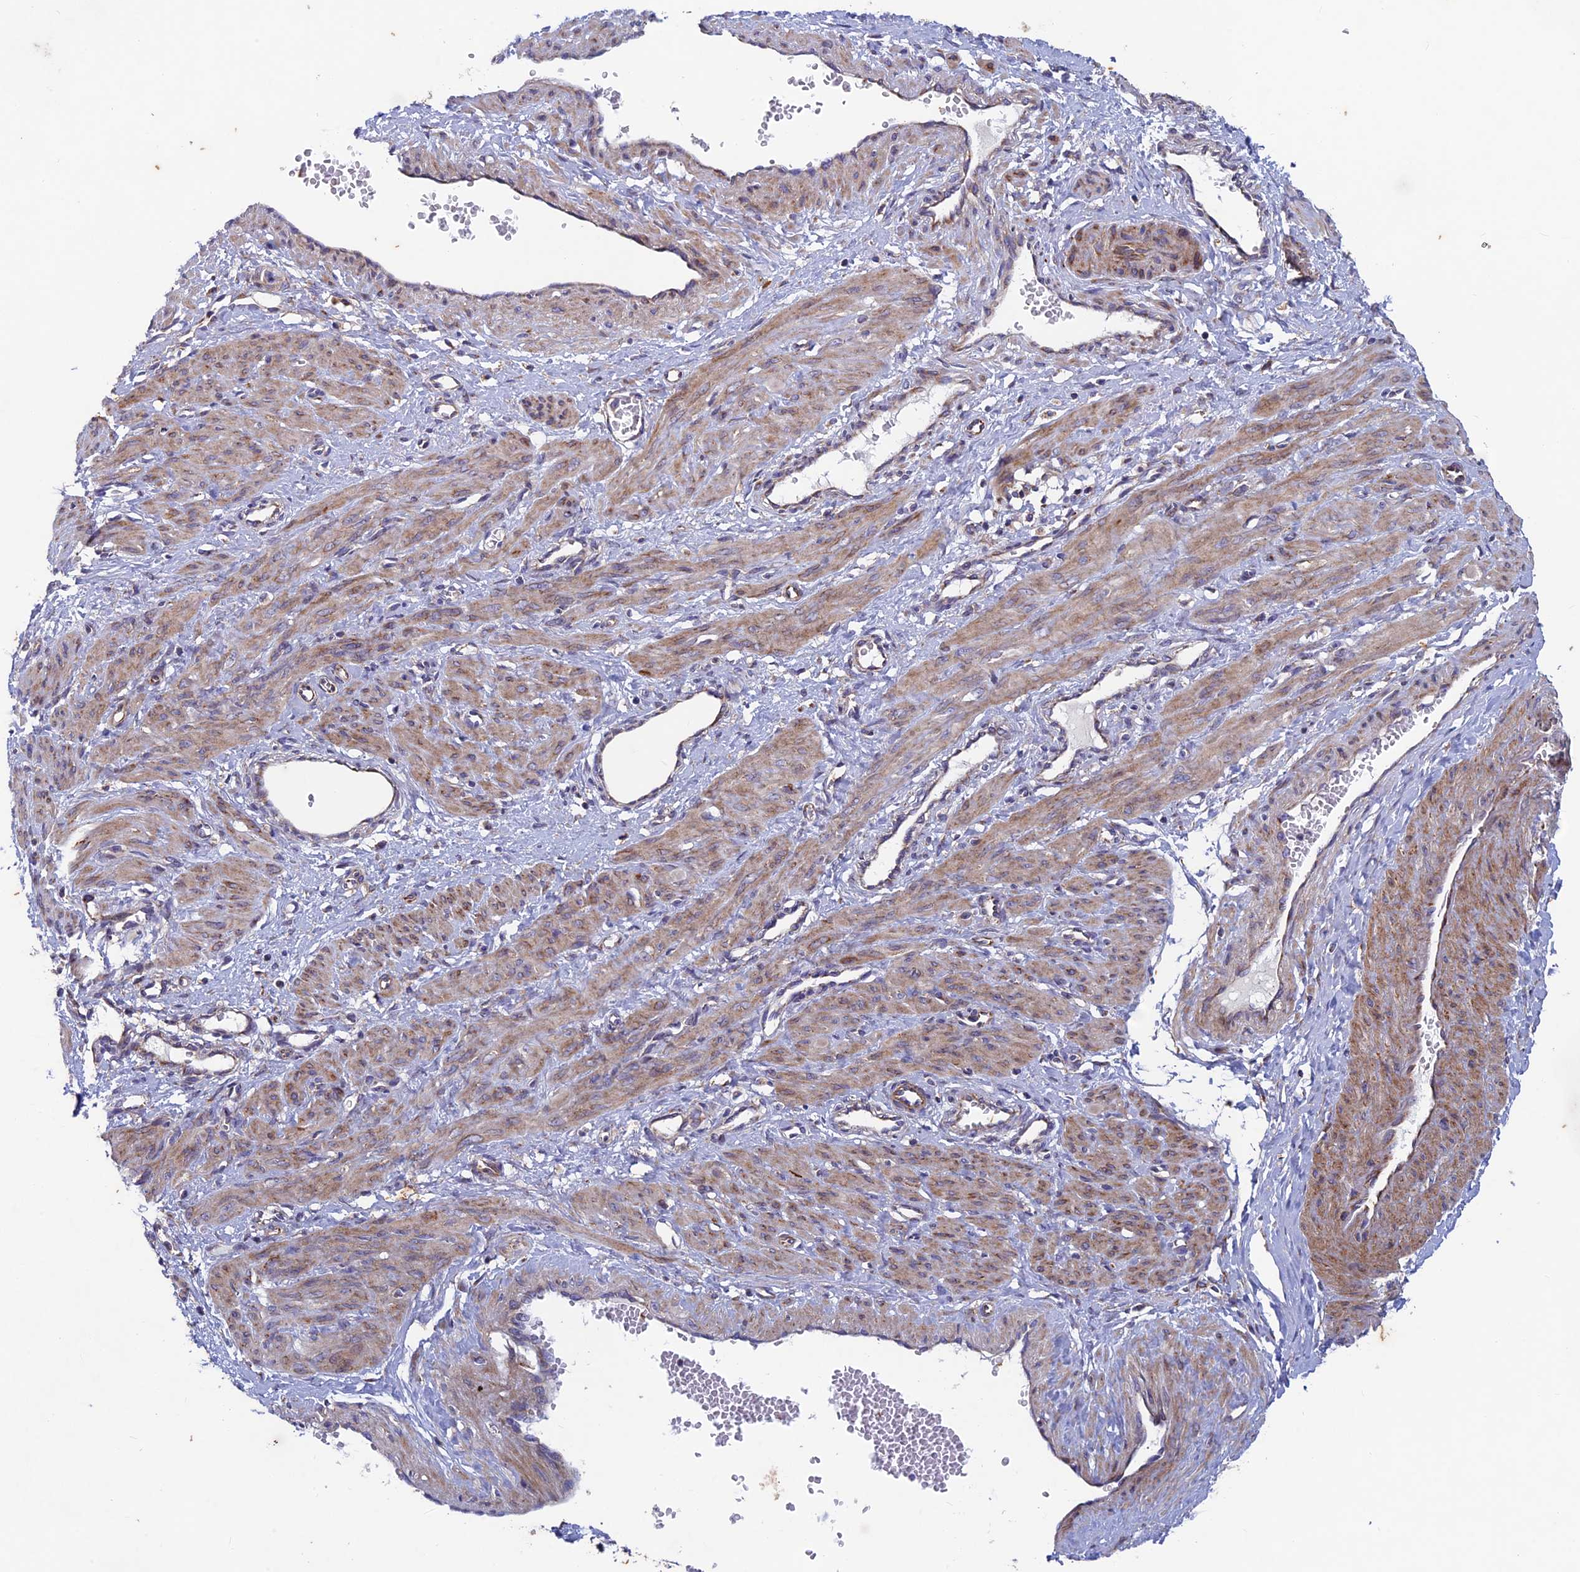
{"staining": {"intensity": "moderate", "quantity": "25%-75%", "location": "cytoplasmic/membranous"}, "tissue": "smooth muscle", "cell_type": "Smooth muscle cells", "image_type": "normal", "snomed": [{"axis": "morphology", "description": "Normal tissue, NOS"}, {"axis": "topography", "description": "Endometrium"}], "caption": "Protein staining shows moderate cytoplasmic/membranous expression in about 25%-75% of smooth muscle cells in normal smooth muscle. The staining was performed using DAB to visualize the protein expression in brown, while the nuclei were stained in blue with hematoxylin (Magnification: 20x).", "gene": "AP4S1", "patient": {"sex": "female", "age": 33}}